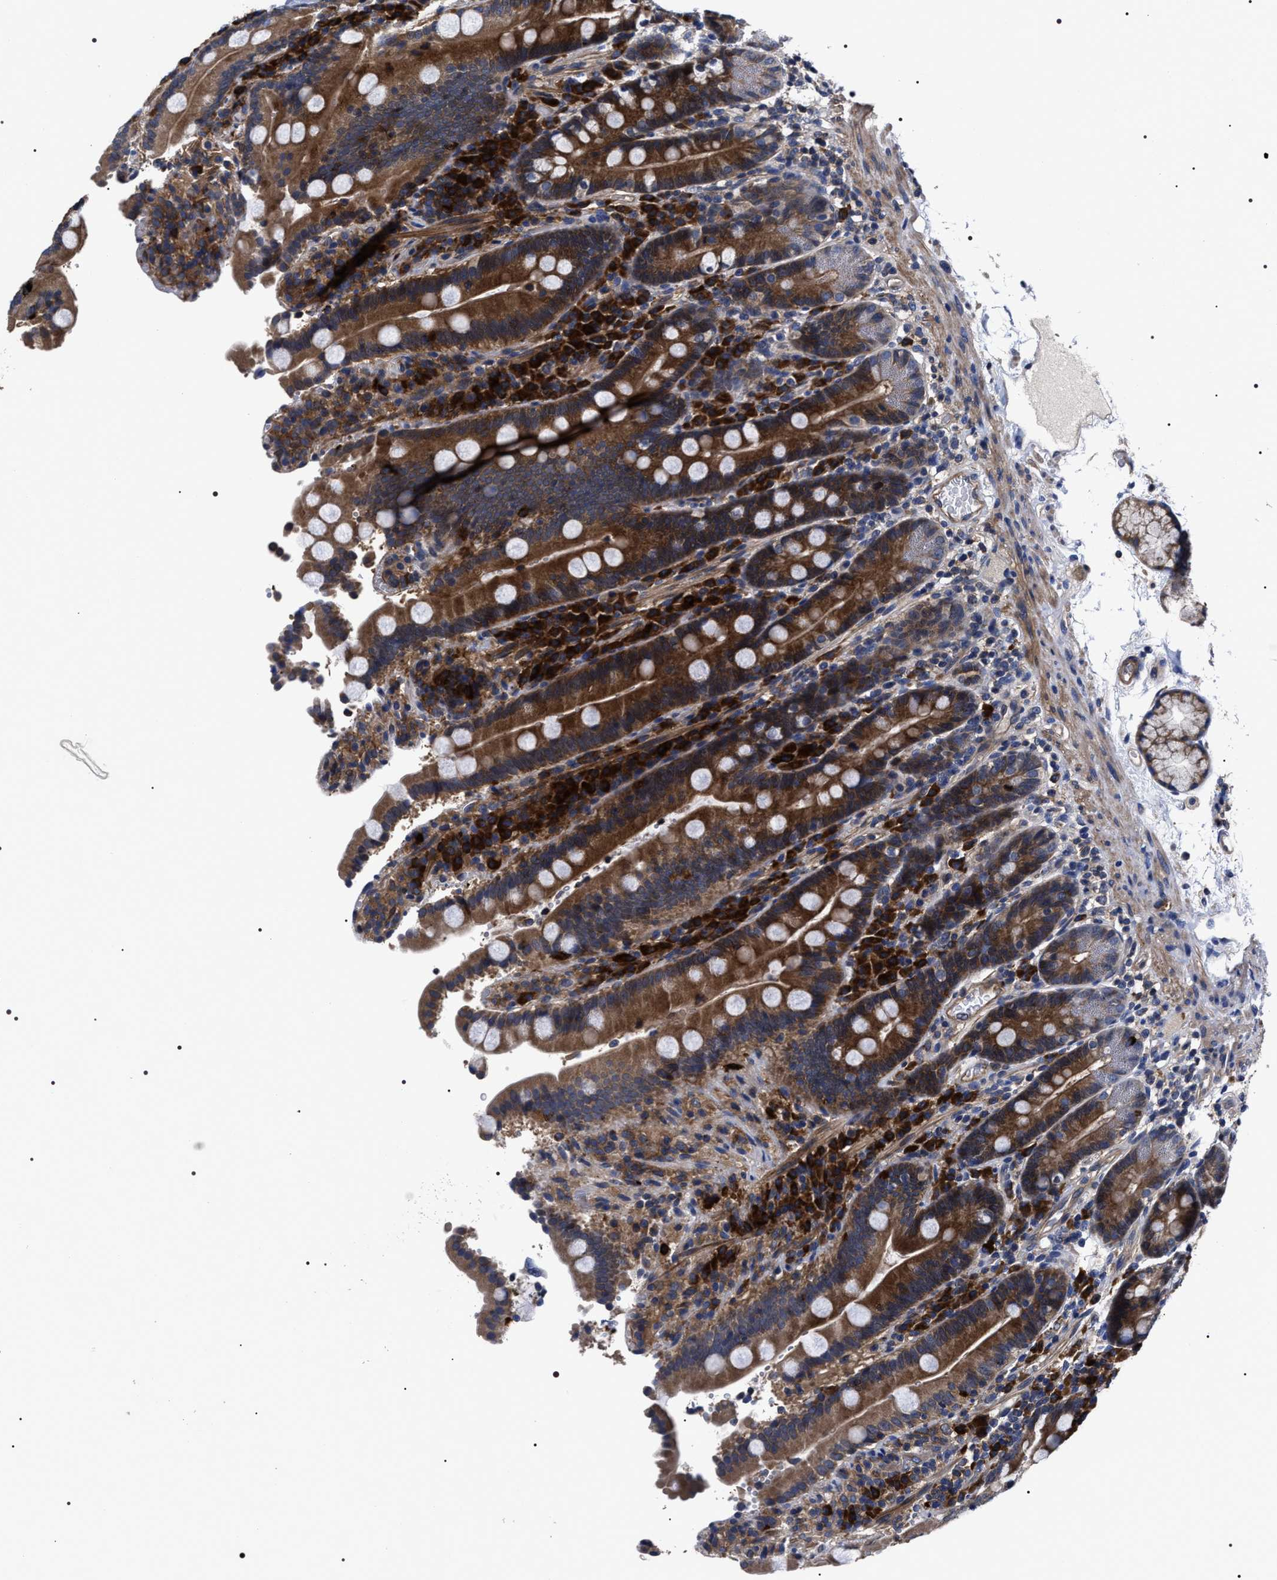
{"staining": {"intensity": "strong", "quantity": "25%-75%", "location": "cytoplasmic/membranous"}, "tissue": "duodenum", "cell_type": "Glandular cells", "image_type": "normal", "snomed": [{"axis": "morphology", "description": "Normal tissue, NOS"}, {"axis": "topography", "description": "Small intestine, NOS"}], "caption": "Immunohistochemical staining of benign duodenum reveals 25%-75% levels of strong cytoplasmic/membranous protein staining in about 25%-75% of glandular cells. Ihc stains the protein of interest in brown and the nuclei are stained blue.", "gene": "MIS18A", "patient": {"sex": "female", "age": 71}}